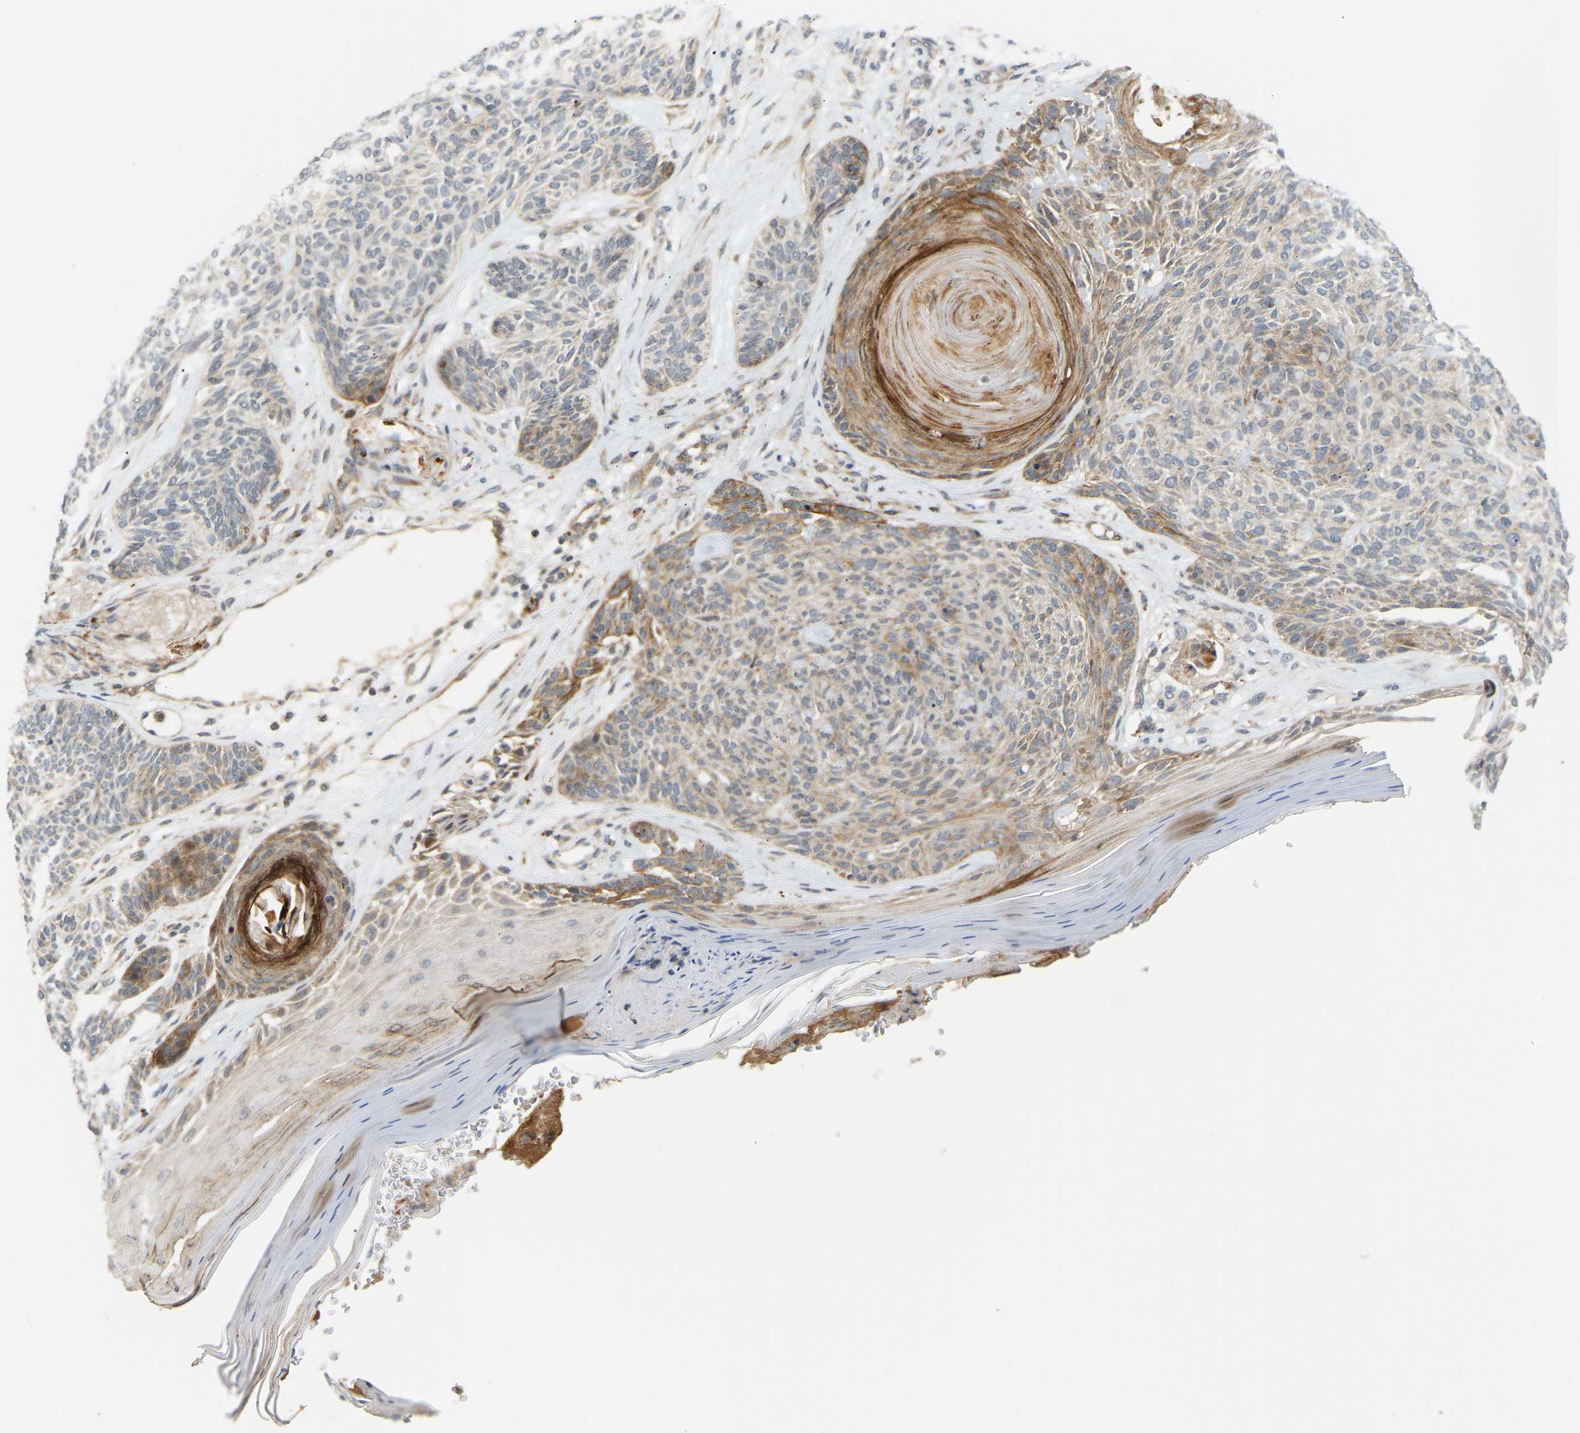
{"staining": {"intensity": "moderate", "quantity": "25%-75%", "location": "cytoplasmic/membranous"}, "tissue": "skin cancer", "cell_type": "Tumor cells", "image_type": "cancer", "snomed": [{"axis": "morphology", "description": "Basal cell carcinoma"}, {"axis": "topography", "description": "Skin"}], "caption": "Skin basal cell carcinoma stained with DAB immunohistochemistry (IHC) reveals medium levels of moderate cytoplasmic/membranous staining in about 25%-75% of tumor cells.", "gene": "POGLUT2", "patient": {"sex": "male", "age": 55}}